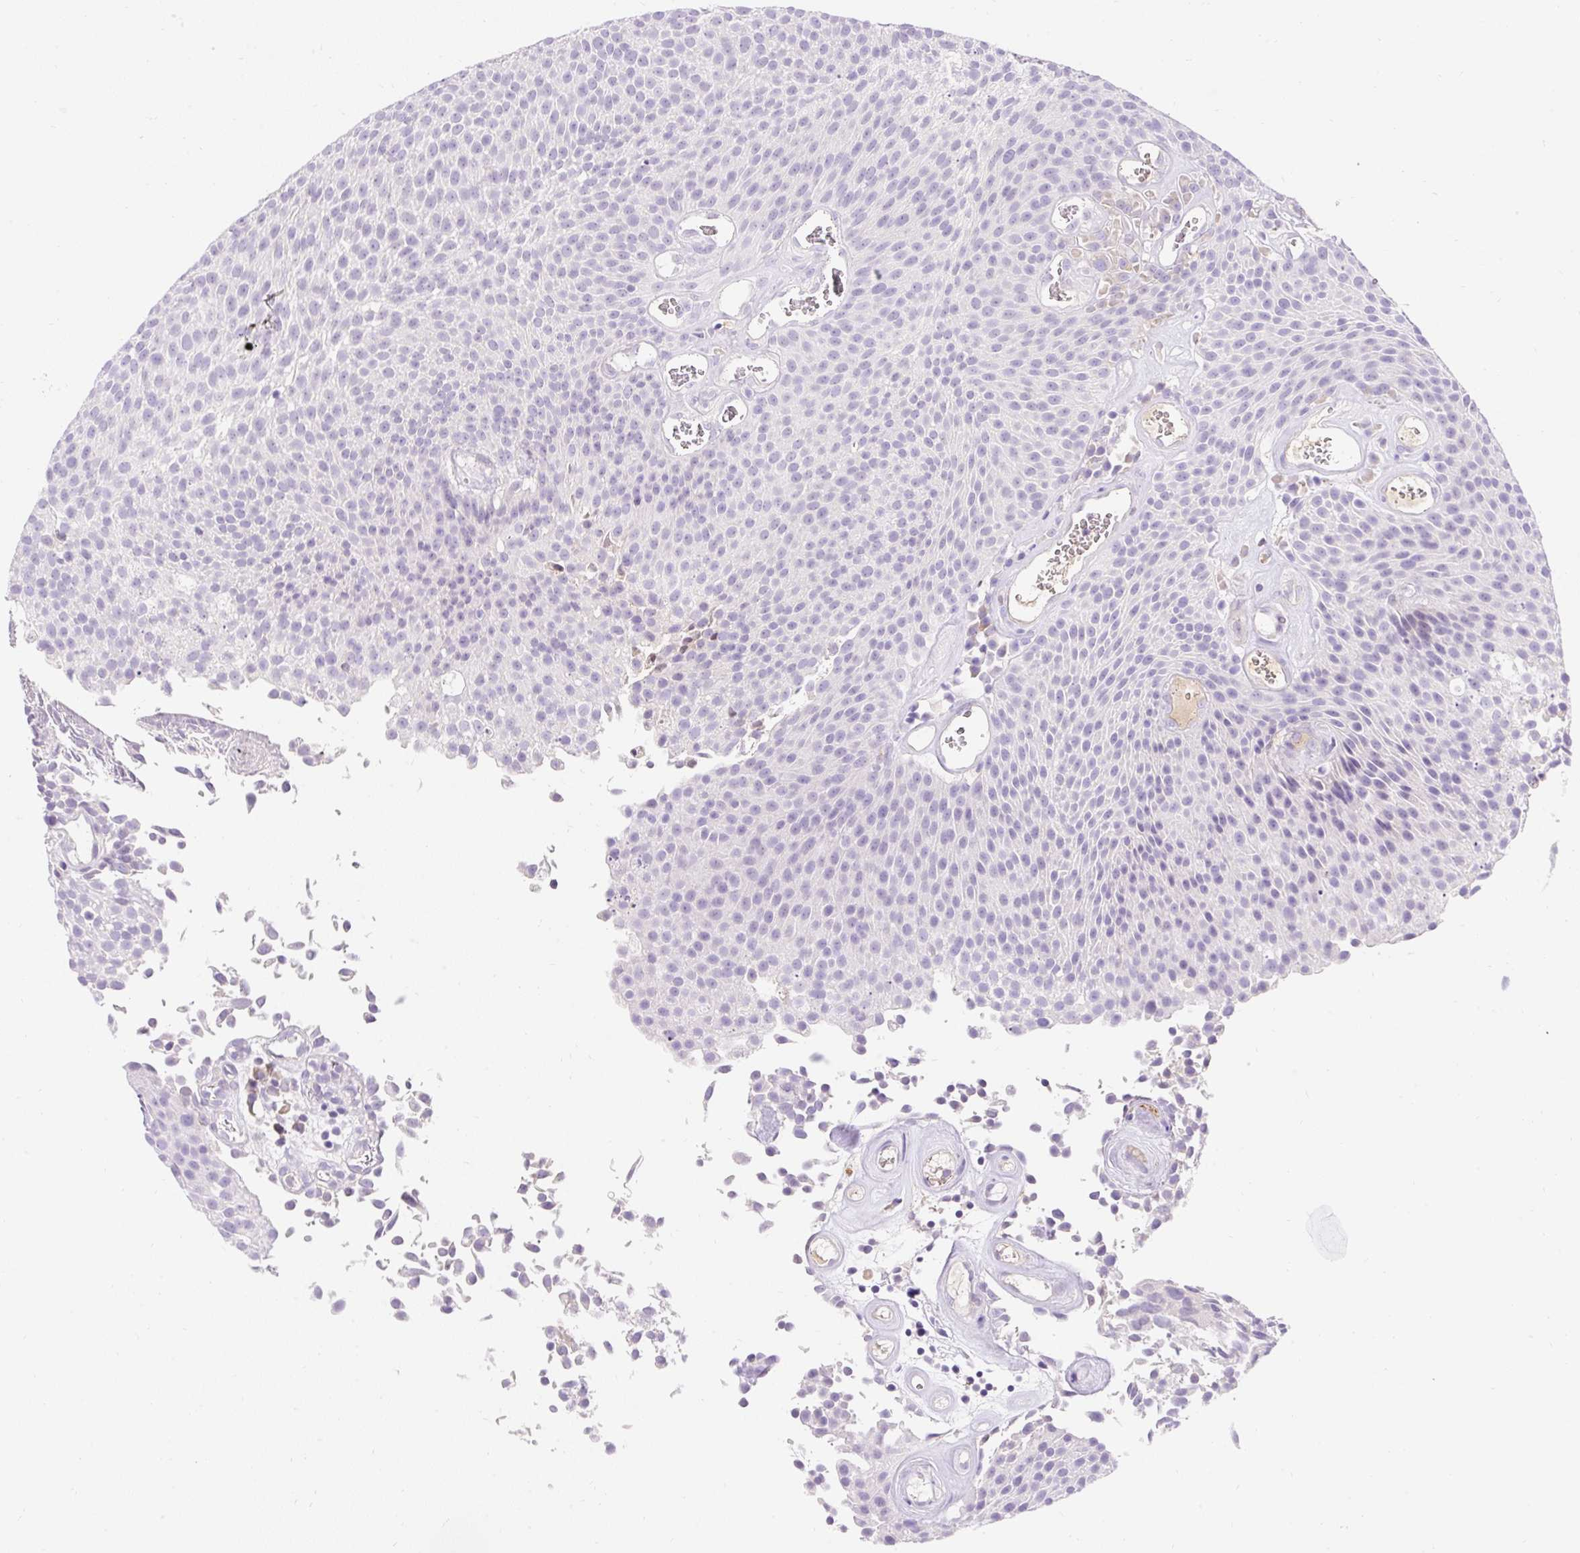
{"staining": {"intensity": "negative", "quantity": "none", "location": "none"}, "tissue": "urothelial cancer", "cell_type": "Tumor cells", "image_type": "cancer", "snomed": [{"axis": "morphology", "description": "Urothelial carcinoma, Low grade"}, {"axis": "topography", "description": "Urinary bladder"}], "caption": "IHC photomicrograph of neoplastic tissue: urothelial cancer stained with DAB shows no significant protein expression in tumor cells.", "gene": "TMEM150C", "patient": {"sex": "female", "age": 79}}